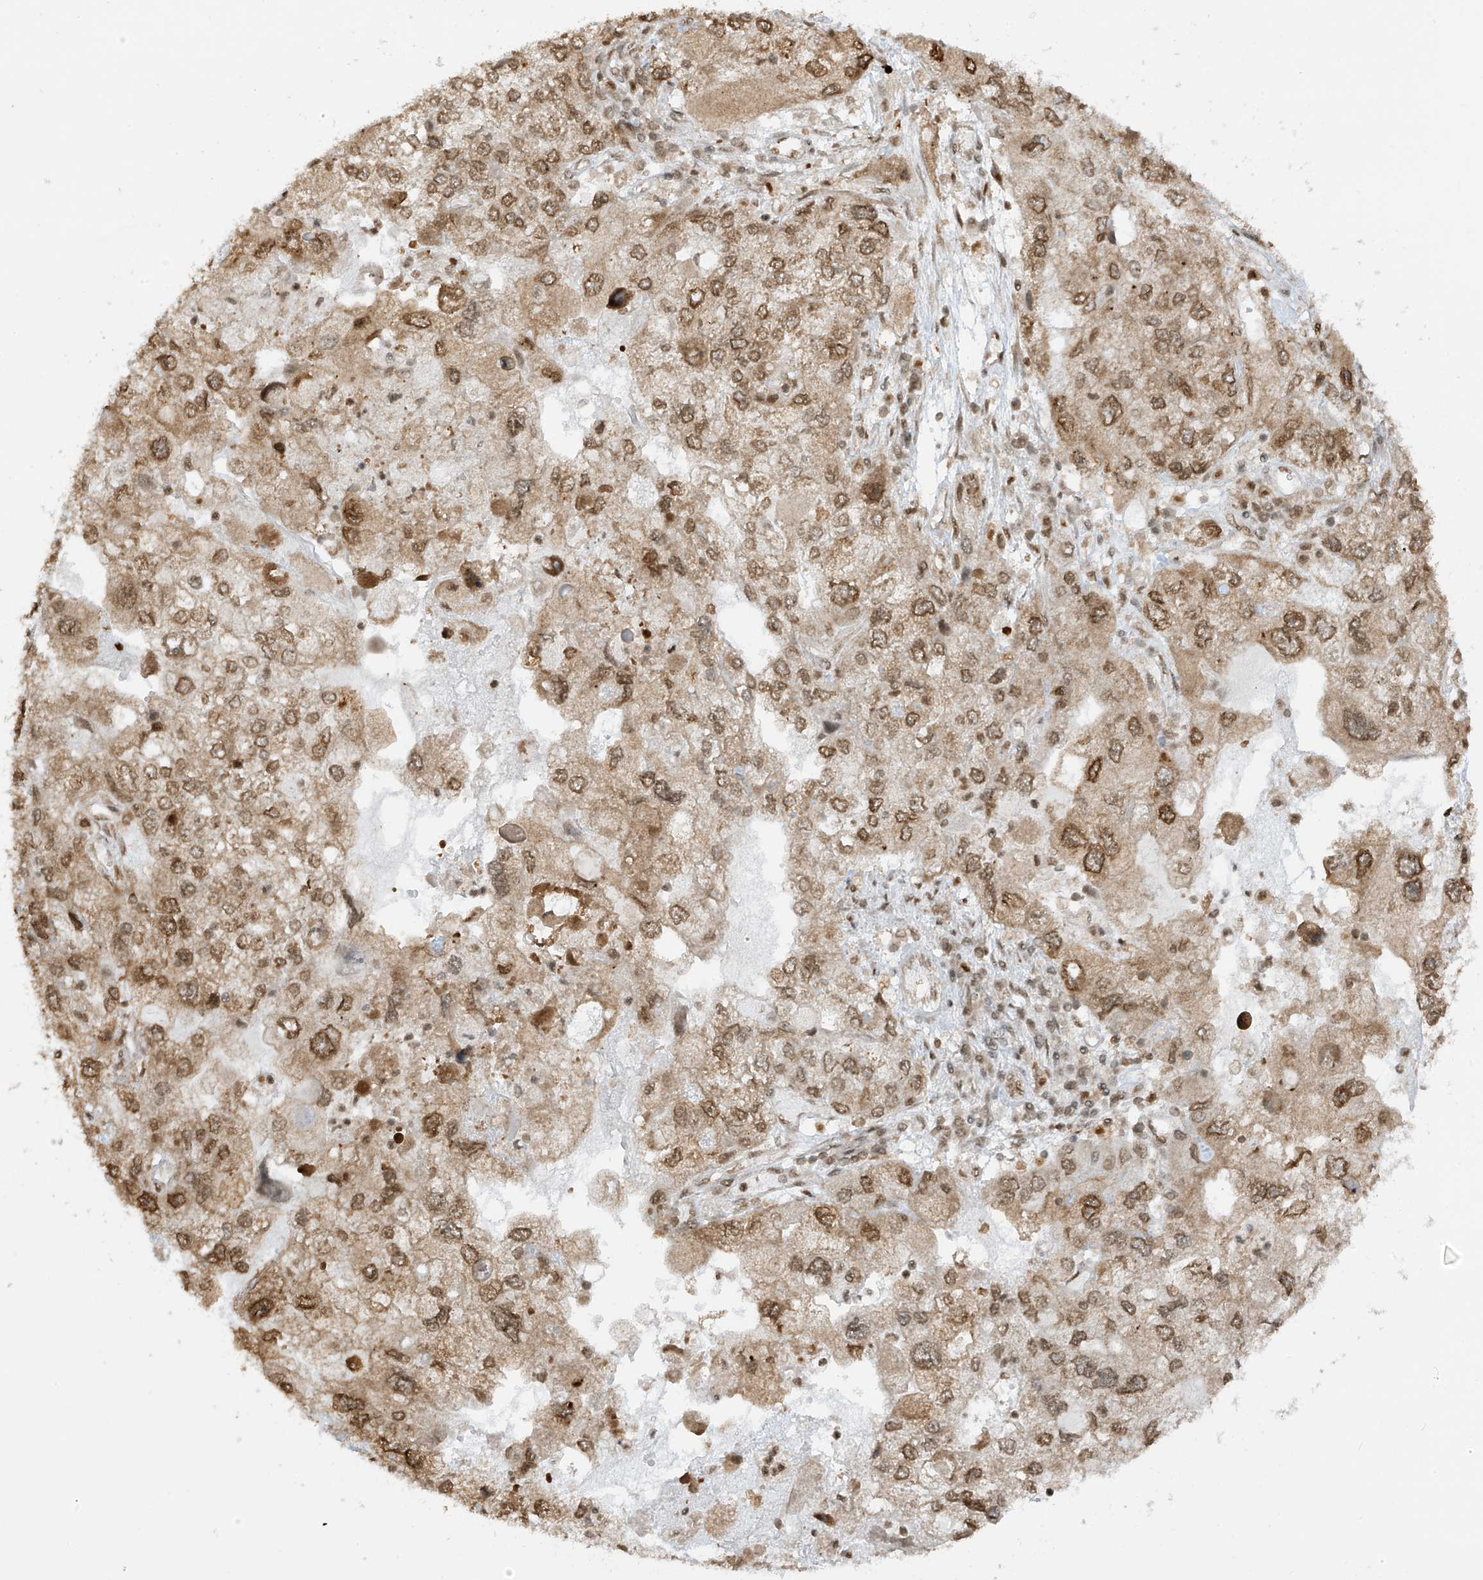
{"staining": {"intensity": "moderate", "quantity": ">75%", "location": "cytoplasmic/membranous,nuclear"}, "tissue": "endometrial cancer", "cell_type": "Tumor cells", "image_type": "cancer", "snomed": [{"axis": "morphology", "description": "Adenocarcinoma, NOS"}, {"axis": "topography", "description": "Endometrium"}], "caption": "The image displays staining of endometrial adenocarcinoma, revealing moderate cytoplasmic/membranous and nuclear protein expression (brown color) within tumor cells.", "gene": "KPNB1", "patient": {"sex": "female", "age": 49}}